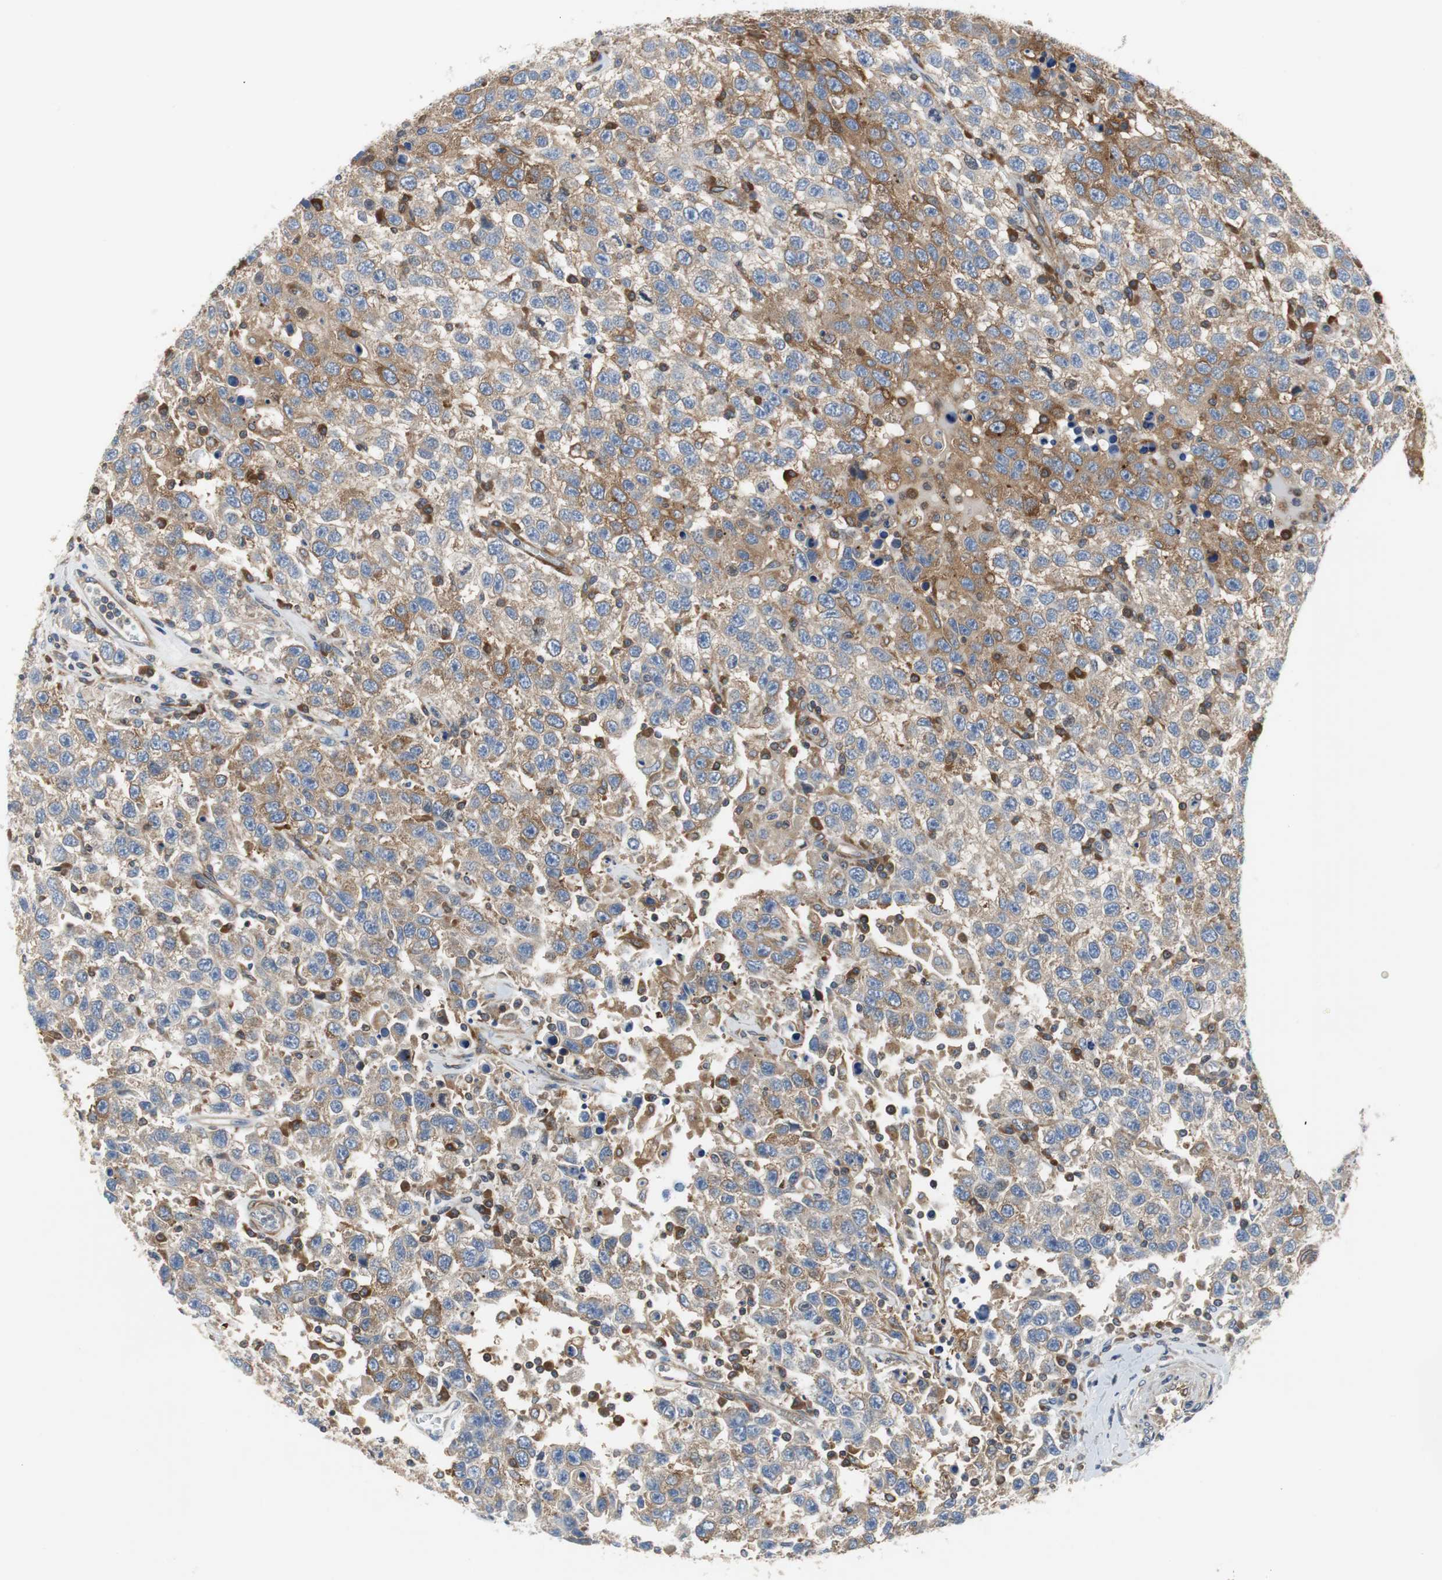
{"staining": {"intensity": "moderate", "quantity": "25%-75%", "location": "cytoplasmic/membranous"}, "tissue": "testis cancer", "cell_type": "Tumor cells", "image_type": "cancer", "snomed": [{"axis": "morphology", "description": "Seminoma, NOS"}, {"axis": "topography", "description": "Testis"}], "caption": "This micrograph demonstrates immunohistochemistry staining of seminoma (testis), with medium moderate cytoplasmic/membranous expression in approximately 25%-75% of tumor cells.", "gene": "GYS1", "patient": {"sex": "male", "age": 41}}